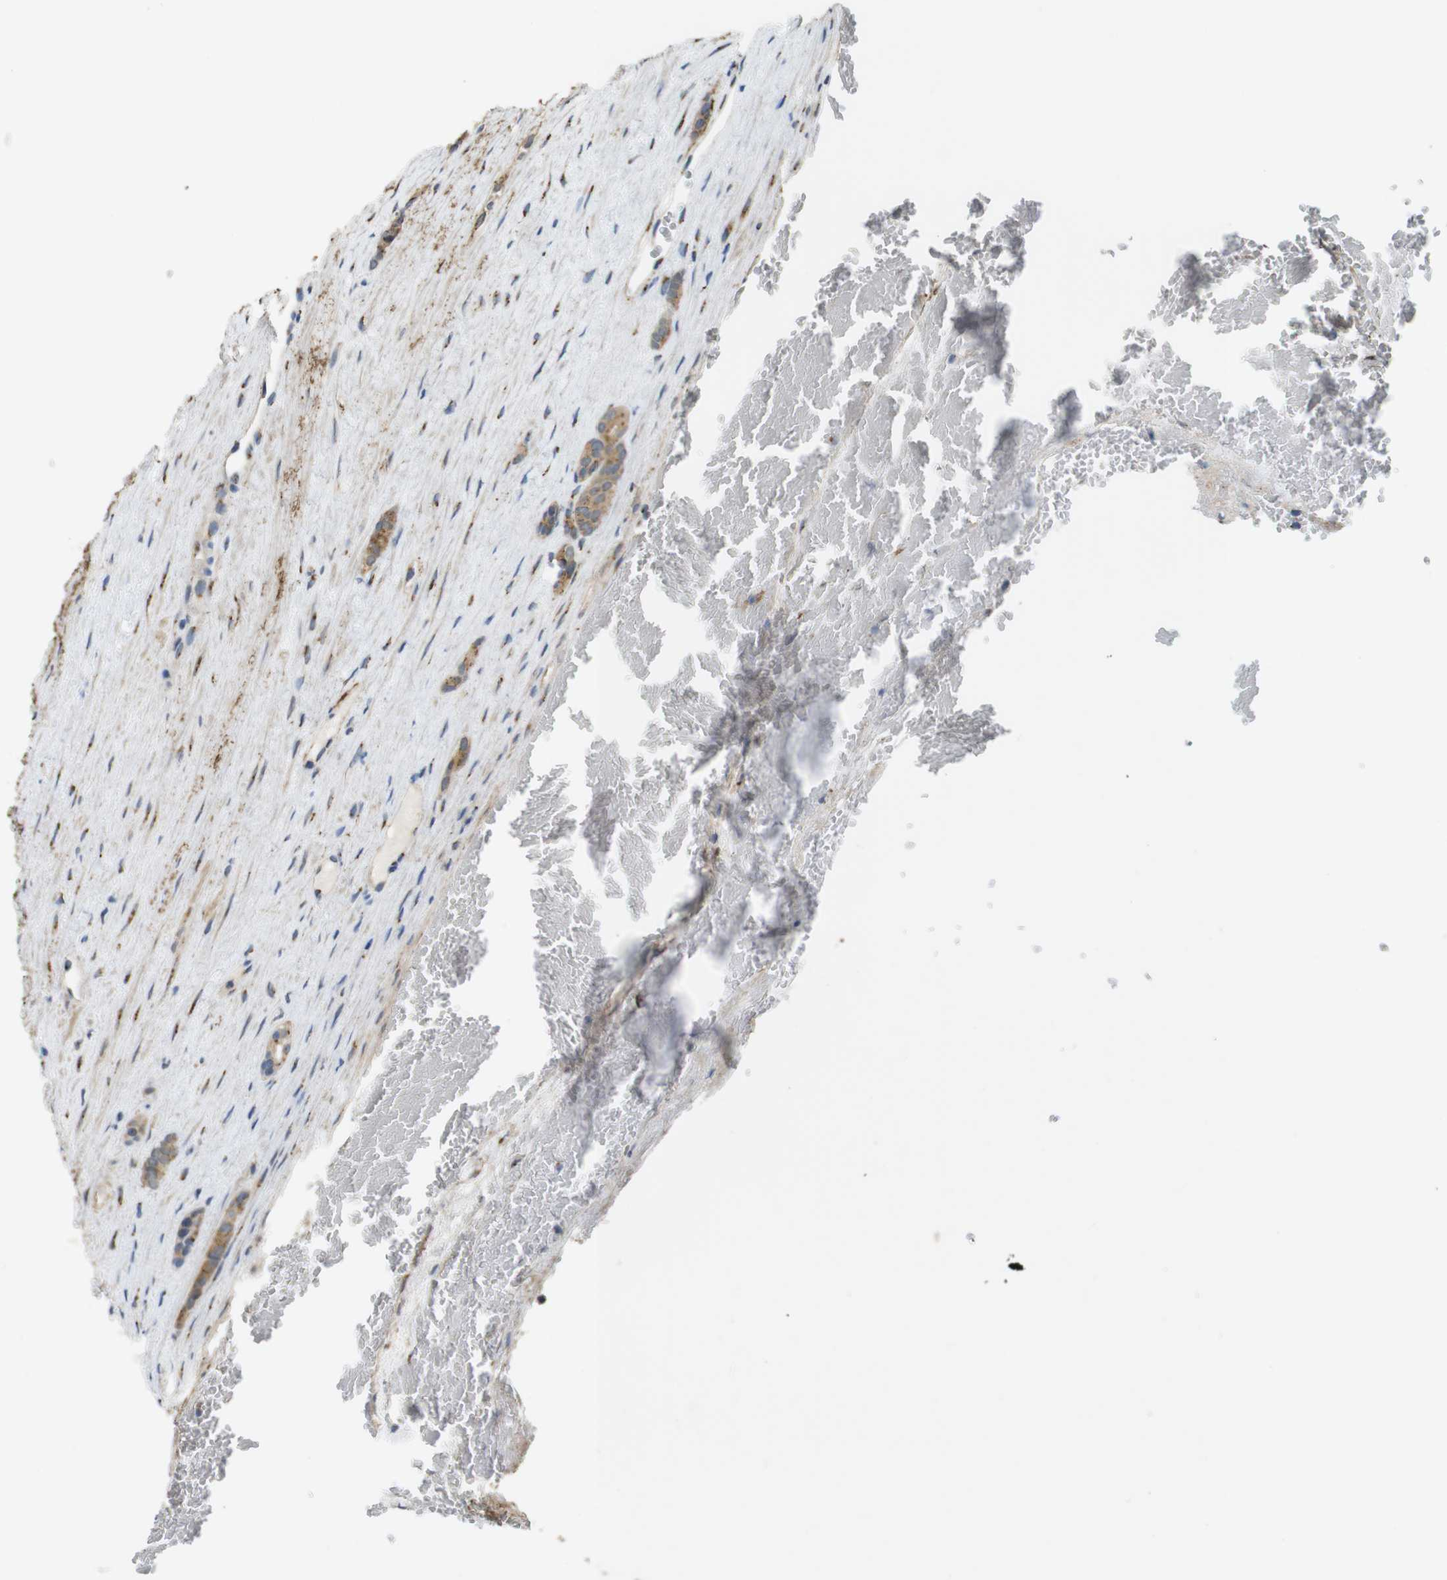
{"staining": {"intensity": "moderate", "quantity": ">75%", "location": "cytoplasmic/membranous"}, "tissue": "renal cancer", "cell_type": "Tumor cells", "image_type": "cancer", "snomed": [{"axis": "morphology", "description": "Adenocarcinoma, NOS"}, {"axis": "topography", "description": "Kidney"}], "caption": "A brown stain highlights moderate cytoplasmic/membranous staining of a protein in human renal cancer (adenocarcinoma) tumor cells.", "gene": "RAB6A", "patient": {"sex": "female", "age": 69}}